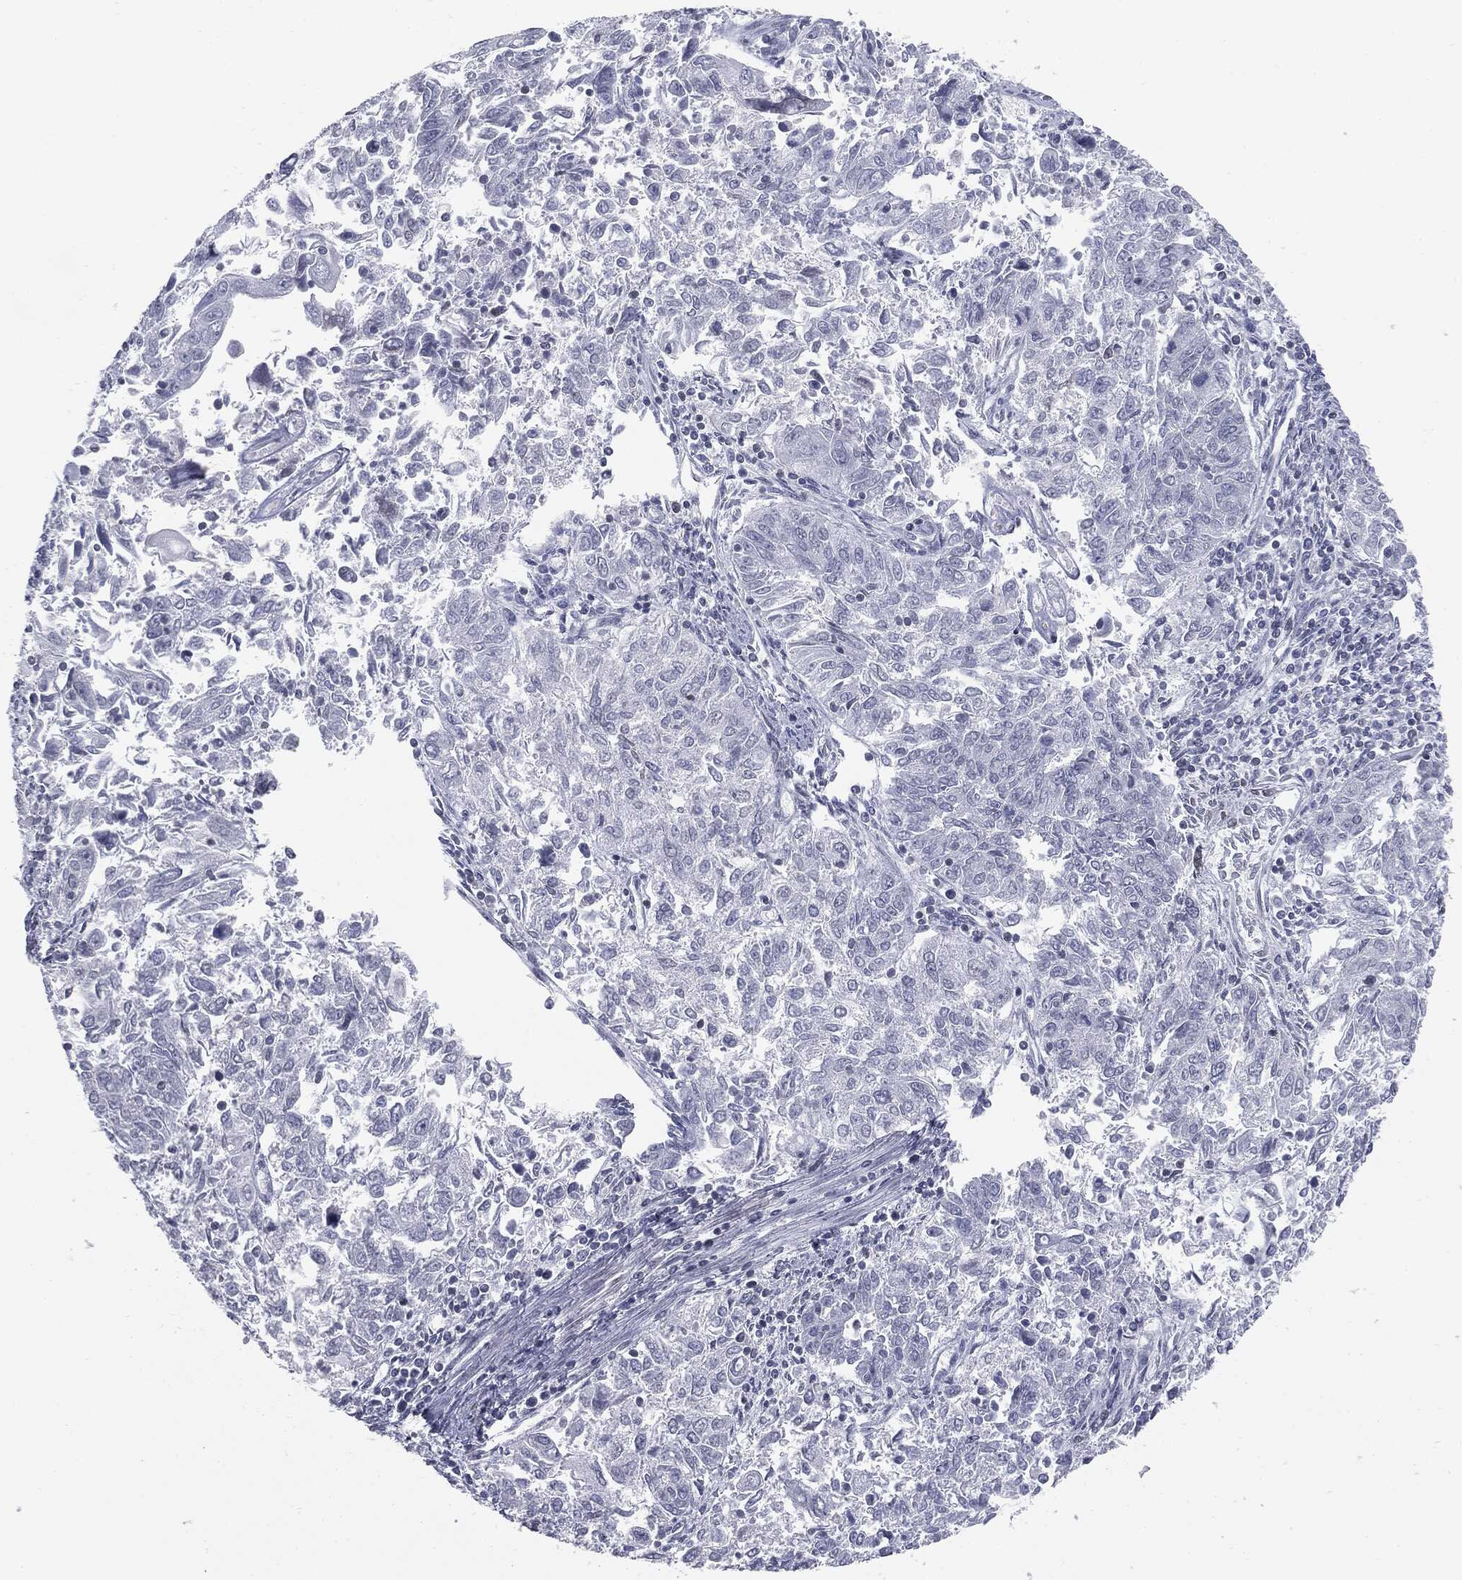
{"staining": {"intensity": "negative", "quantity": "none", "location": "none"}, "tissue": "endometrial cancer", "cell_type": "Tumor cells", "image_type": "cancer", "snomed": [{"axis": "morphology", "description": "Adenocarcinoma, NOS"}, {"axis": "topography", "description": "Endometrium"}], "caption": "The micrograph demonstrates no significant positivity in tumor cells of adenocarcinoma (endometrial). (Stains: DAB IHC with hematoxylin counter stain, Microscopy: brightfield microscopy at high magnification).", "gene": "ALDOB", "patient": {"sex": "female", "age": 42}}